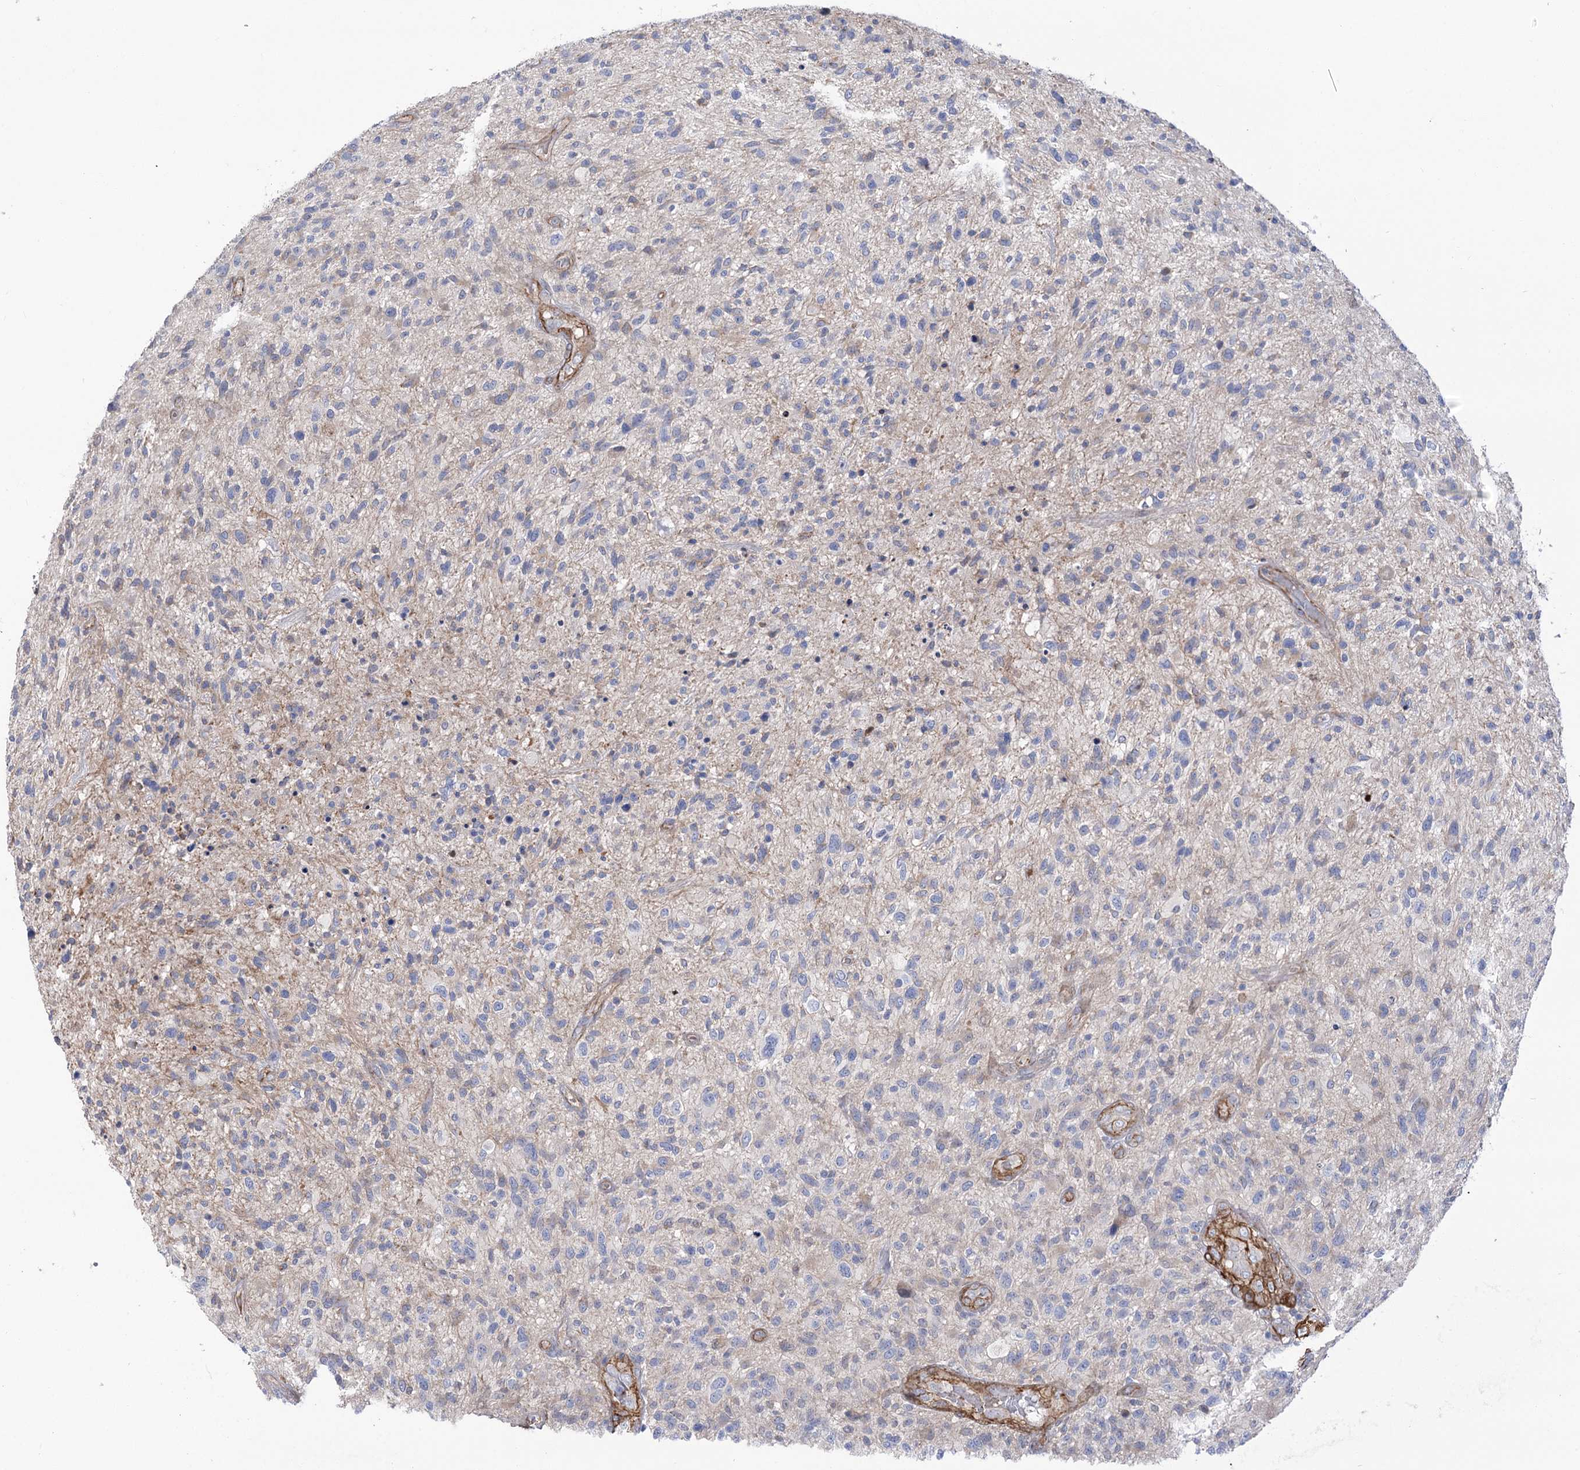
{"staining": {"intensity": "negative", "quantity": "none", "location": "none"}, "tissue": "glioma", "cell_type": "Tumor cells", "image_type": "cancer", "snomed": [{"axis": "morphology", "description": "Glioma, malignant, High grade"}, {"axis": "topography", "description": "Brain"}], "caption": "This is an immunohistochemistry (IHC) histopathology image of human high-grade glioma (malignant). There is no expression in tumor cells.", "gene": "WASHC3", "patient": {"sex": "male", "age": 47}}